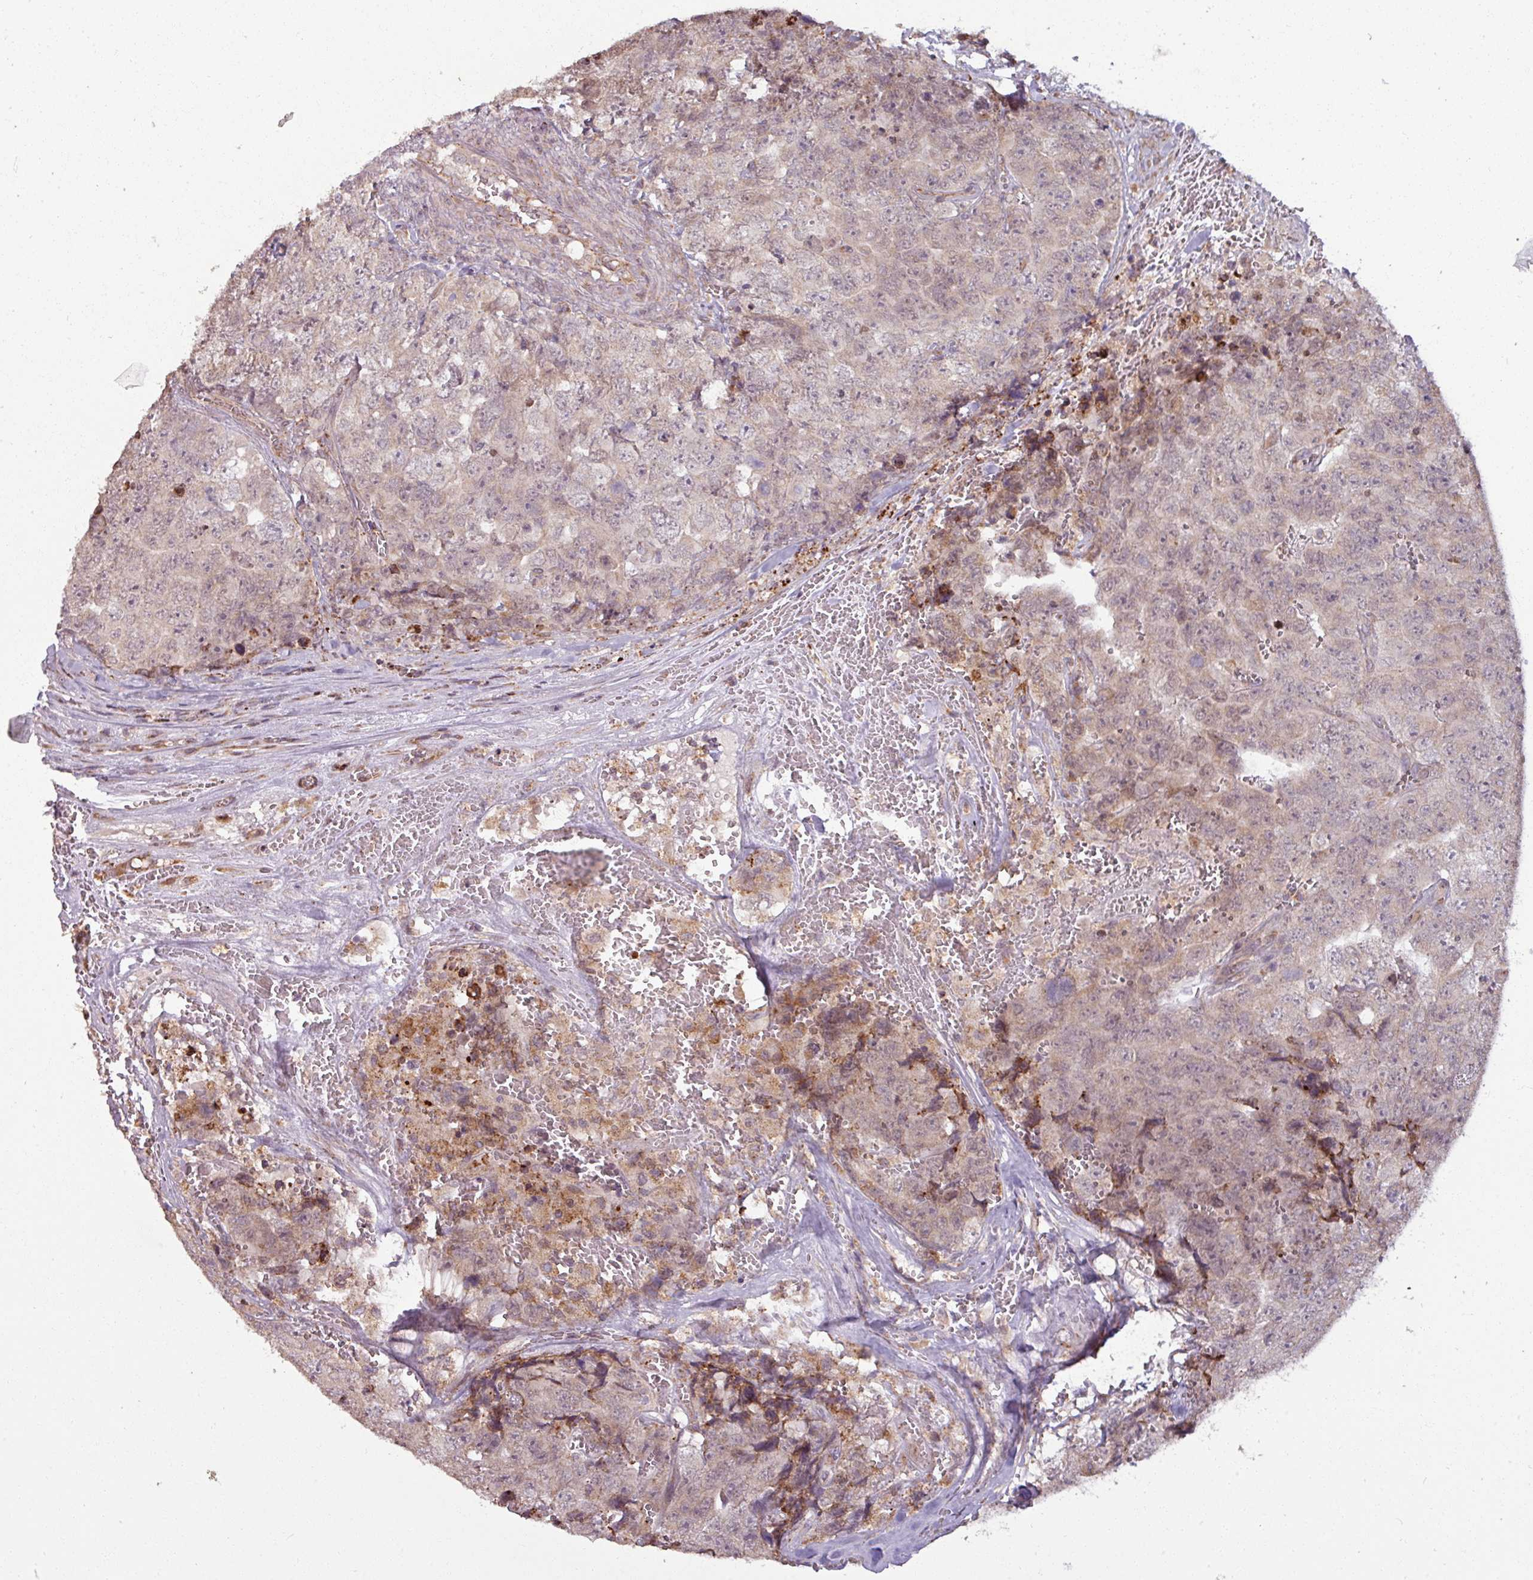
{"staining": {"intensity": "weak", "quantity": "<25%", "location": "cytoplasmic/membranous"}, "tissue": "testis cancer", "cell_type": "Tumor cells", "image_type": "cancer", "snomed": [{"axis": "morphology", "description": "Seminoma, NOS"}, {"axis": "morphology", "description": "Teratoma, malignant, NOS"}, {"axis": "topography", "description": "Testis"}], "caption": "A histopathology image of human malignant teratoma (testis) is negative for staining in tumor cells.", "gene": "MAGT1", "patient": {"sex": "male", "age": 34}}